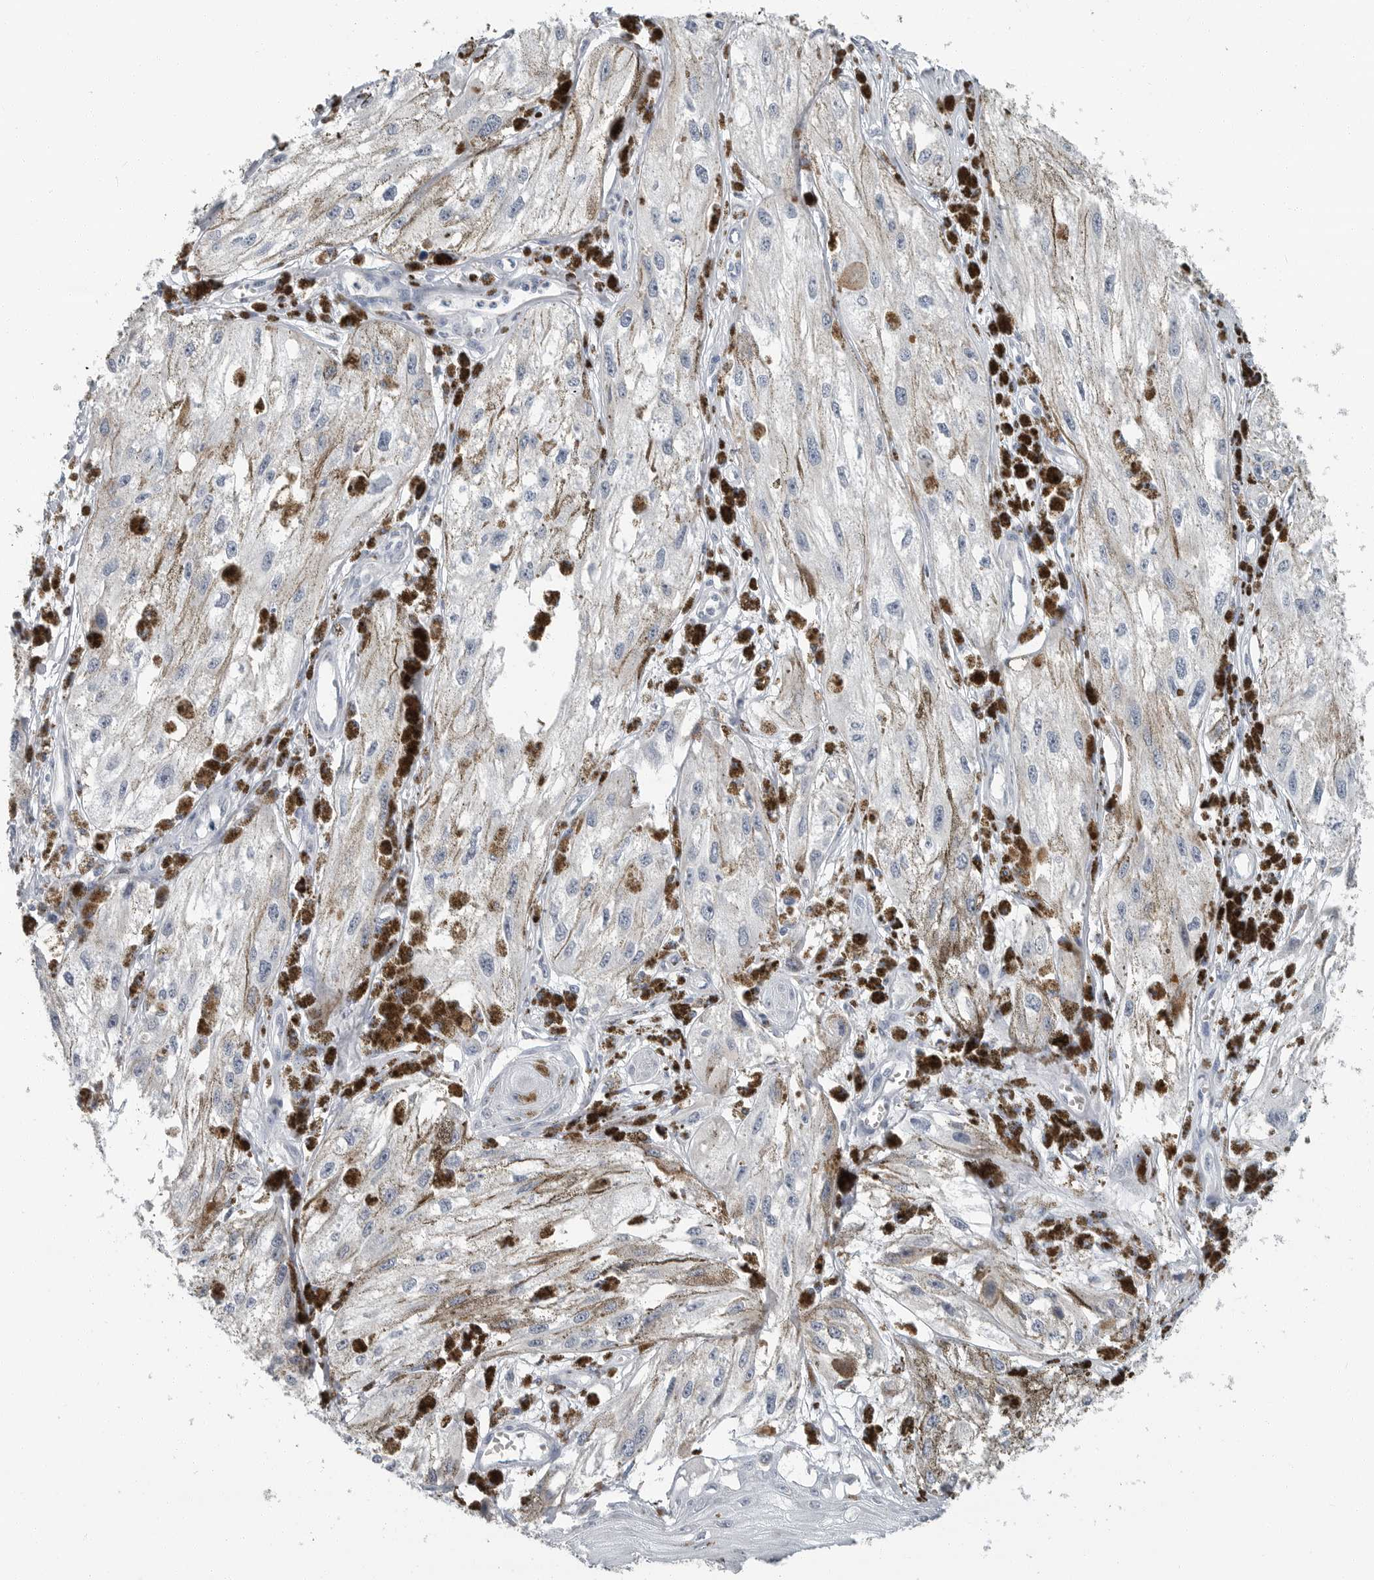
{"staining": {"intensity": "negative", "quantity": "none", "location": "none"}, "tissue": "melanoma", "cell_type": "Tumor cells", "image_type": "cancer", "snomed": [{"axis": "morphology", "description": "Malignant melanoma, NOS"}, {"axis": "topography", "description": "Skin"}], "caption": "Protein analysis of malignant melanoma exhibits no significant staining in tumor cells.", "gene": "PLN", "patient": {"sex": "male", "age": 88}}